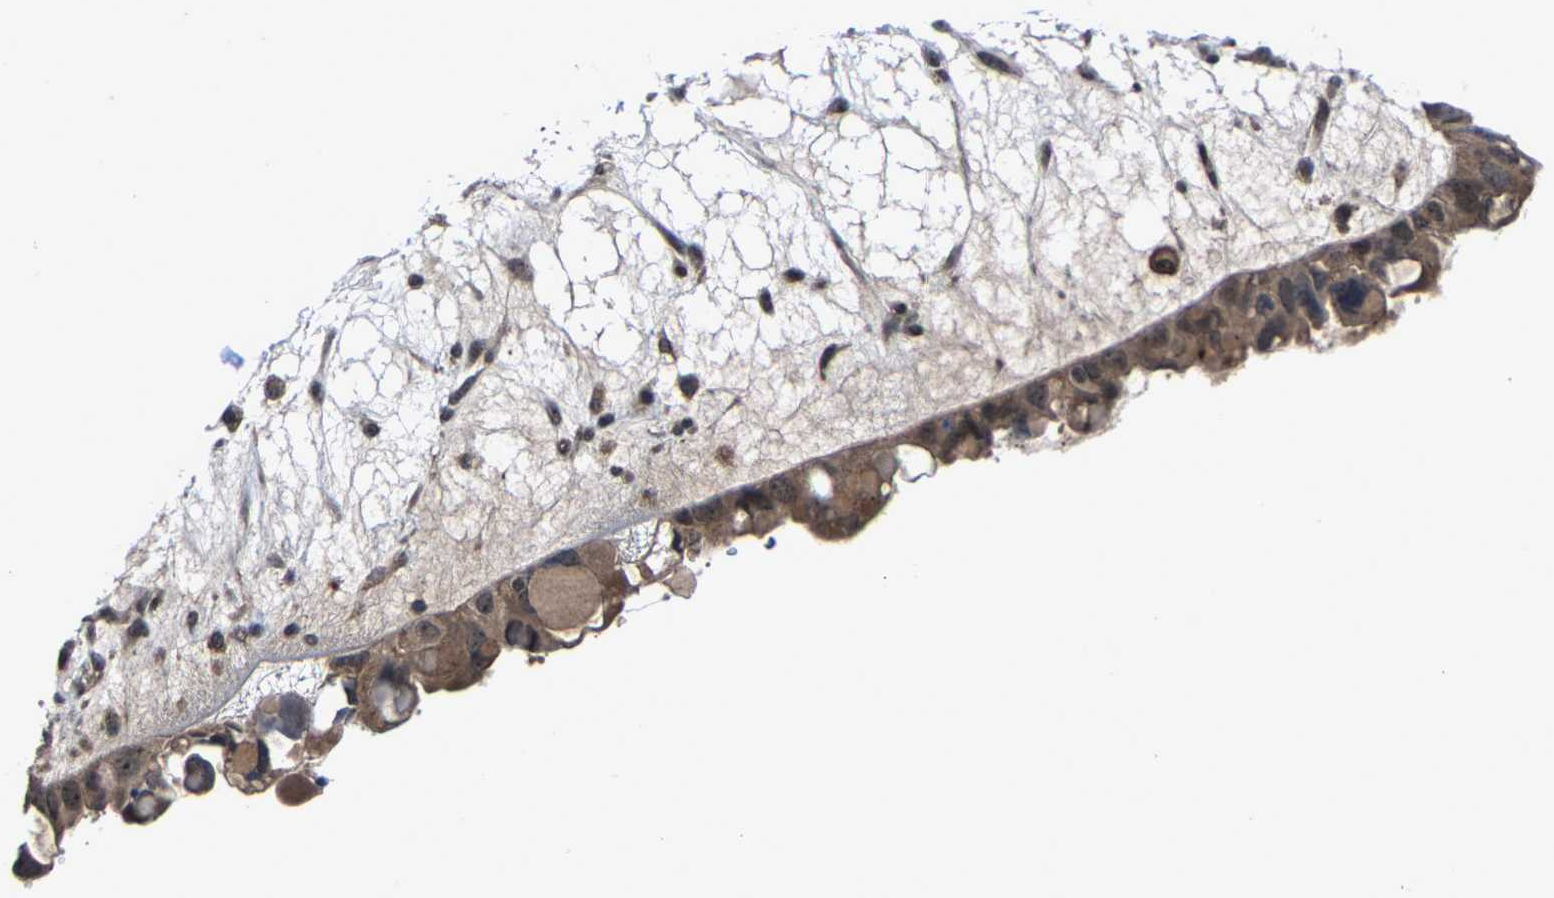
{"staining": {"intensity": "weak", "quantity": ">75%", "location": "cytoplasmic/membranous"}, "tissue": "ovarian cancer", "cell_type": "Tumor cells", "image_type": "cancer", "snomed": [{"axis": "morphology", "description": "Cystadenocarcinoma, serous, NOS"}, {"axis": "topography", "description": "Ovary"}], "caption": "Ovarian cancer tissue demonstrates weak cytoplasmic/membranous positivity in approximately >75% of tumor cells", "gene": "ZCCHC7", "patient": {"sex": "female", "age": 79}}